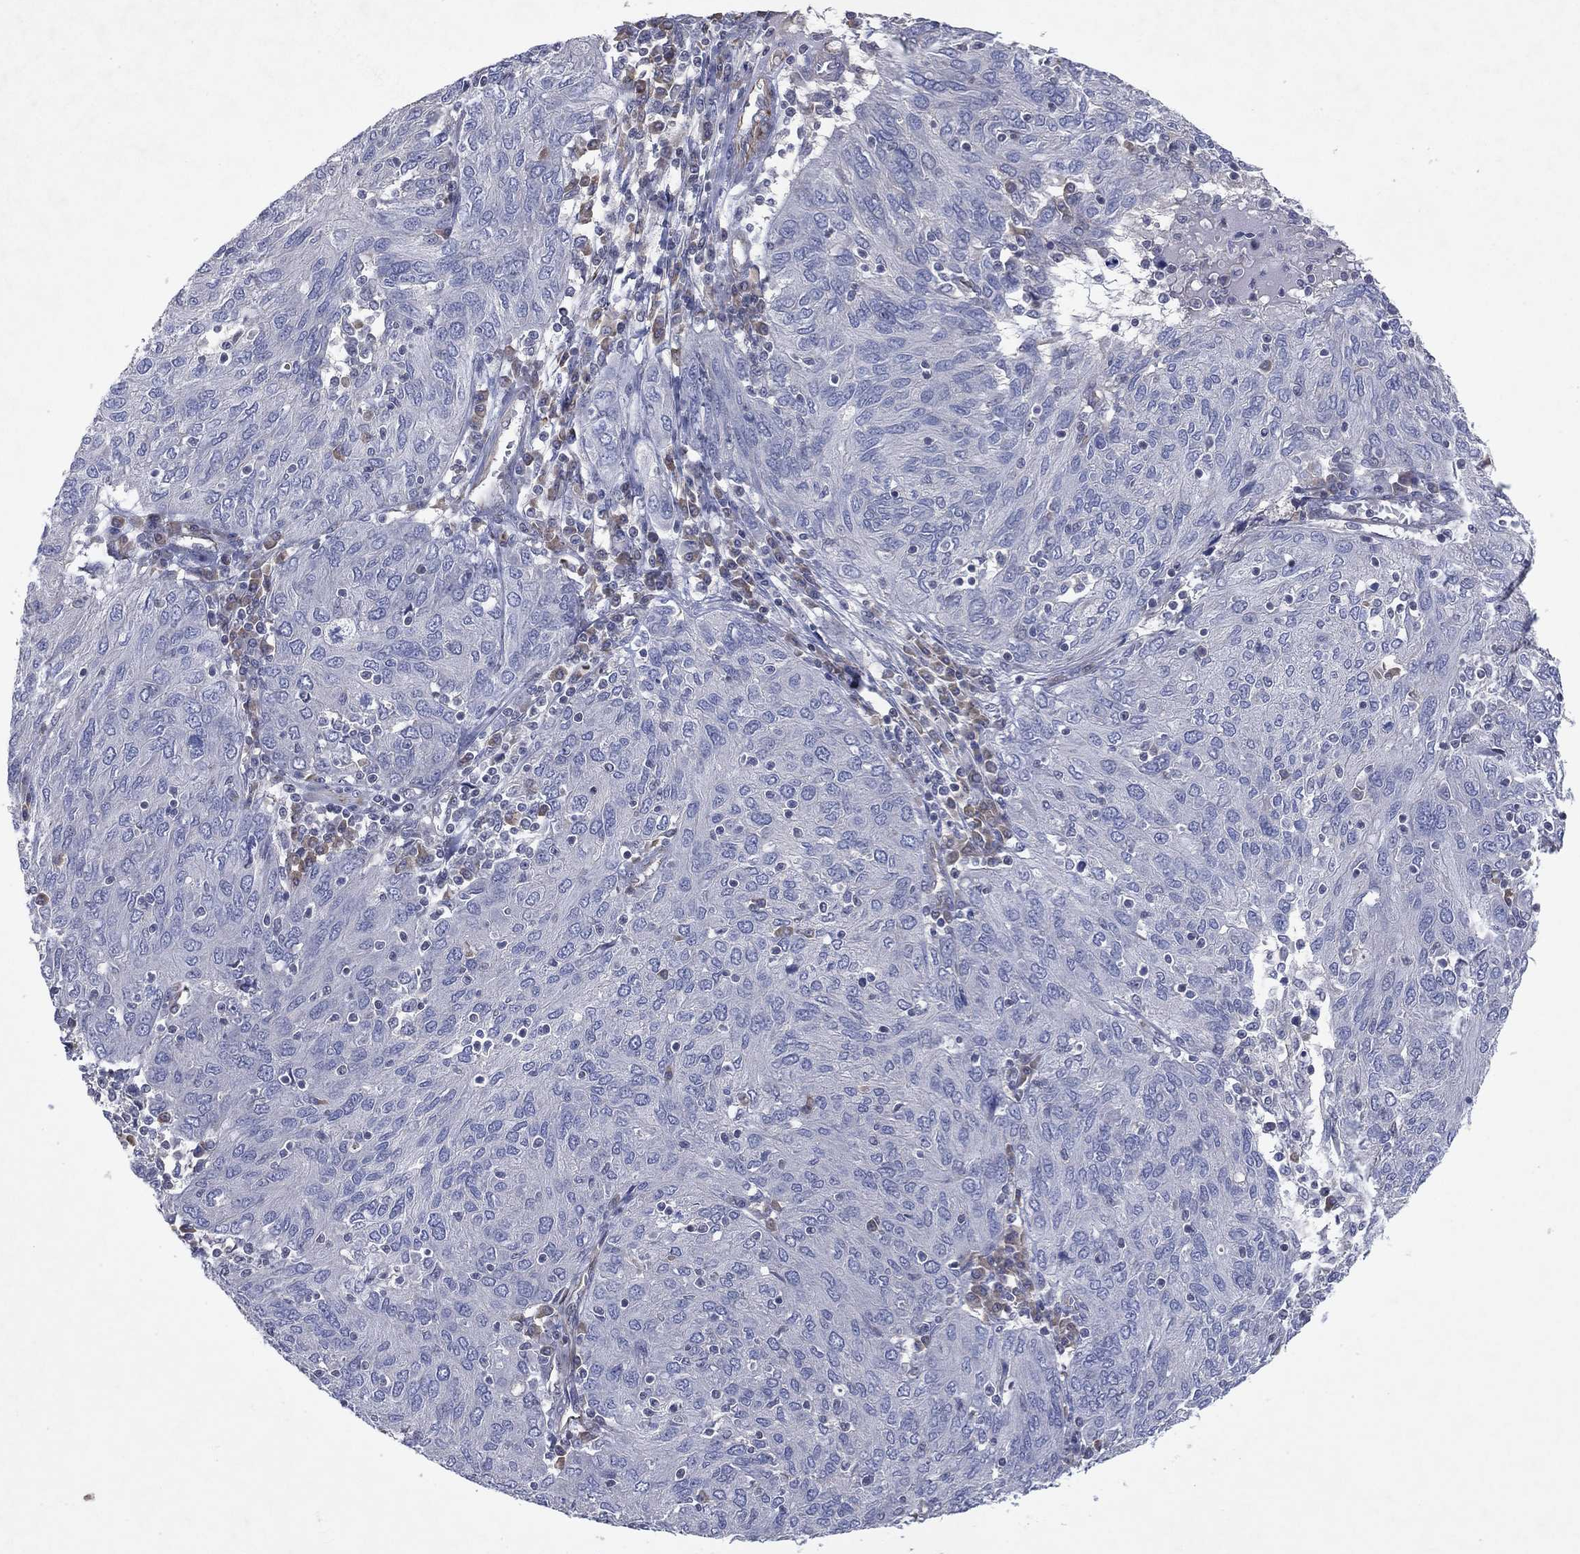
{"staining": {"intensity": "negative", "quantity": "none", "location": "none"}, "tissue": "ovarian cancer", "cell_type": "Tumor cells", "image_type": "cancer", "snomed": [{"axis": "morphology", "description": "Carcinoma, endometroid"}, {"axis": "topography", "description": "Ovary"}], "caption": "A photomicrograph of ovarian cancer (endometroid carcinoma) stained for a protein shows no brown staining in tumor cells.", "gene": "FLI1", "patient": {"sex": "female", "age": 50}}